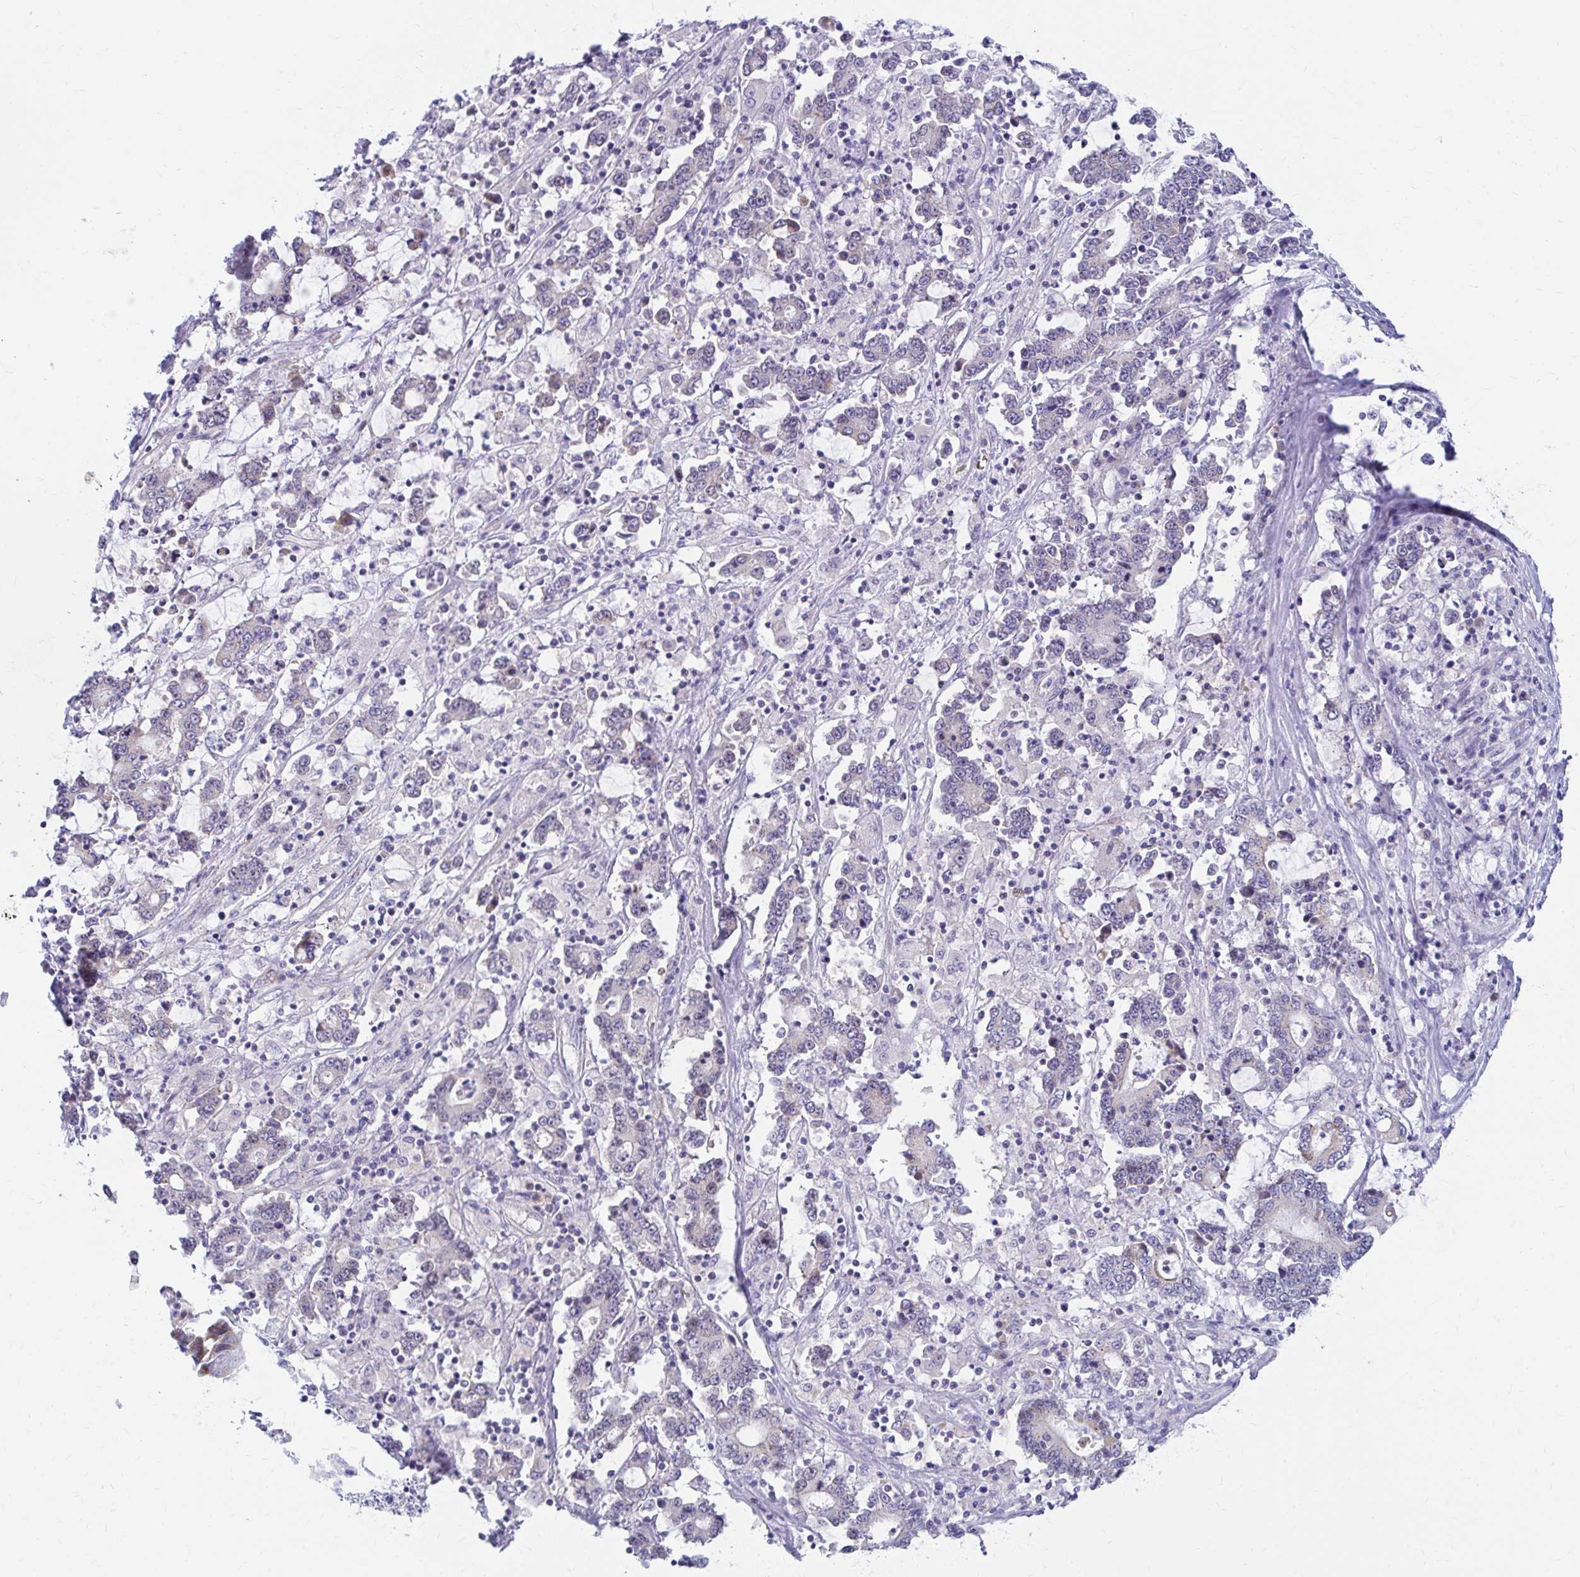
{"staining": {"intensity": "weak", "quantity": "<25%", "location": "cytoplasmic/membranous"}, "tissue": "stomach cancer", "cell_type": "Tumor cells", "image_type": "cancer", "snomed": [{"axis": "morphology", "description": "Adenocarcinoma, NOS"}, {"axis": "topography", "description": "Stomach, upper"}], "caption": "Tumor cells show no significant expression in stomach cancer (adenocarcinoma).", "gene": "RADIL", "patient": {"sex": "male", "age": 68}}